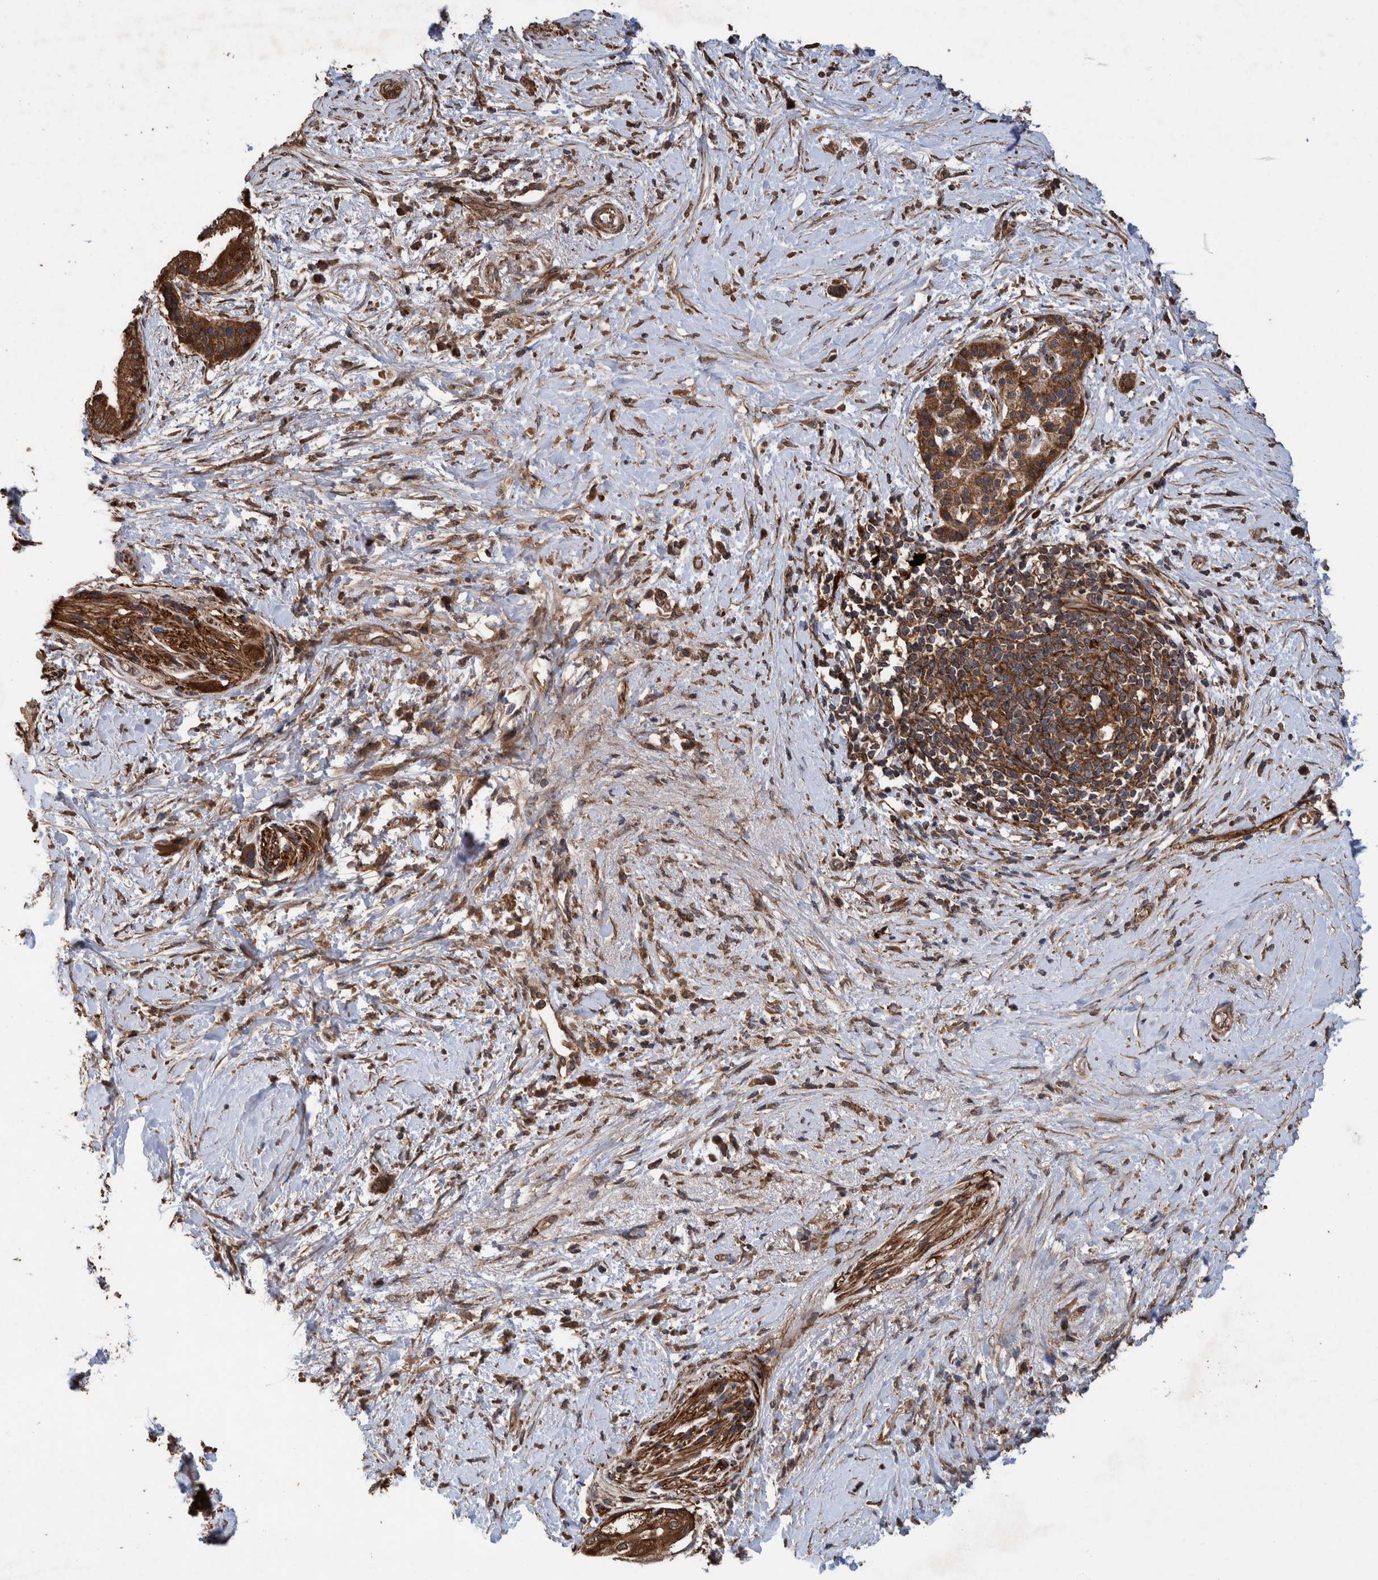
{"staining": {"intensity": "strong", "quantity": ">75%", "location": "cytoplasmic/membranous"}, "tissue": "pancreatic cancer", "cell_type": "Tumor cells", "image_type": "cancer", "snomed": [{"axis": "morphology", "description": "Normal tissue, NOS"}, {"axis": "morphology", "description": "Adenocarcinoma, NOS"}, {"axis": "topography", "description": "Pancreas"}, {"axis": "topography", "description": "Duodenum"}], "caption": "Pancreatic cancer (adenocarcinoma) stained with DAB immunohistochemistry (IHC) exhibits high levels of strong cytoplasmic/membranous positivity in approximately >75% of tumor cells. The staining was performed using DAB to visualize the protein expression in brown, while the nuclei were stained in blue with hematoxylin (Magnification: 20x).", "gene": "TRIM16", "patient": {"sex": "female", "age": 60}}